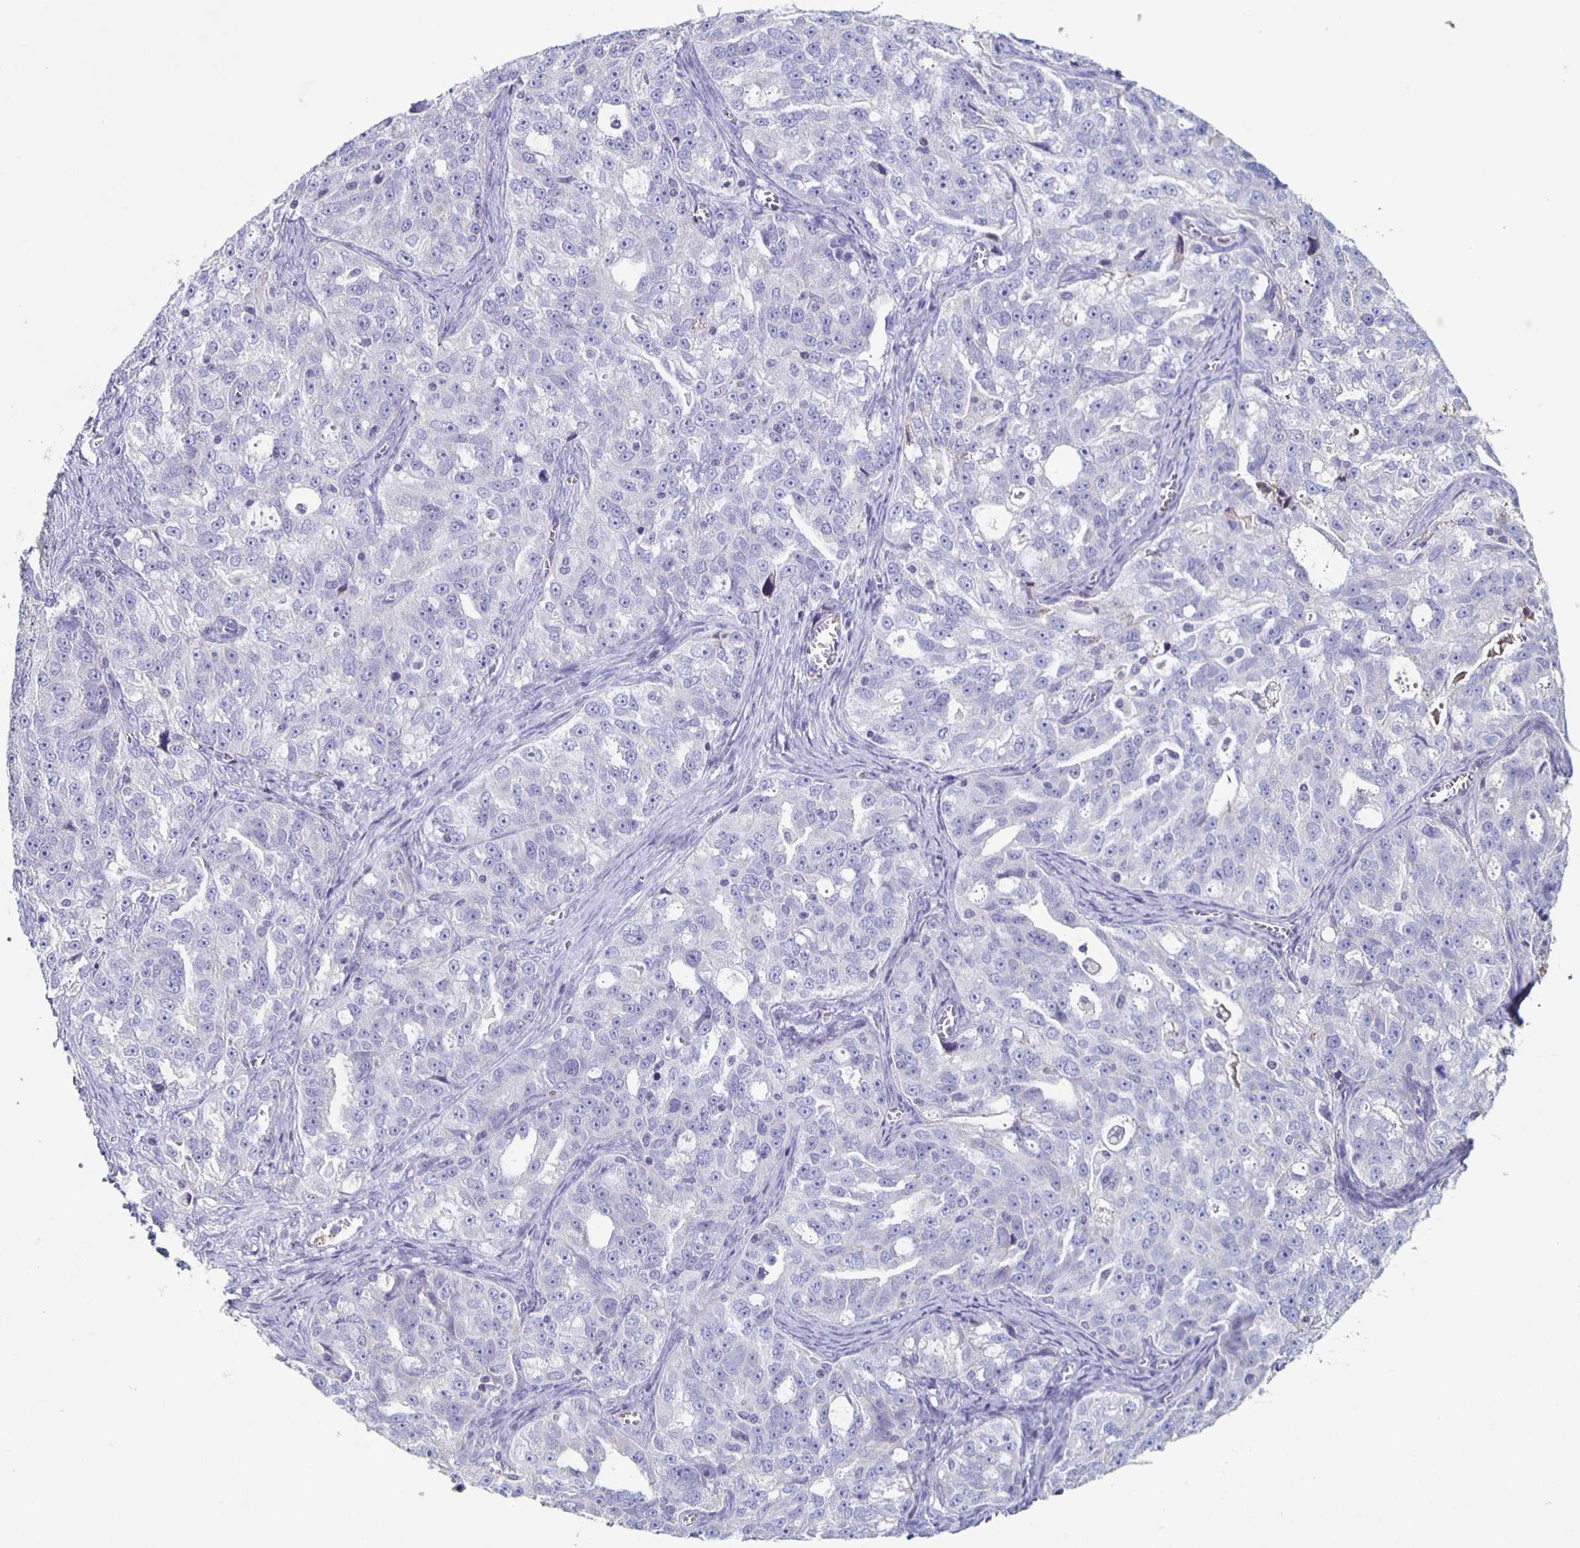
{"staining": {"intensity": "negative", "quantity": "none", "location": "none"}, "tissue": "ovarian cancer", "cell_type": "Tumor cells", "image_type": "cancer", "snomed": [{"axis": "morphology", "description": "Cystadenocarcinoma, serous, NOS"}, {"axis": "topography", "description": "Ovary"}], "caption": "High power microscopy image of an IHC image of ovarian cancer (serous cystadenocarcinoma), revealing no significant expression in tumor cells.", "gene": "FGA", "patient": {"sex": "female", "age": 51}}